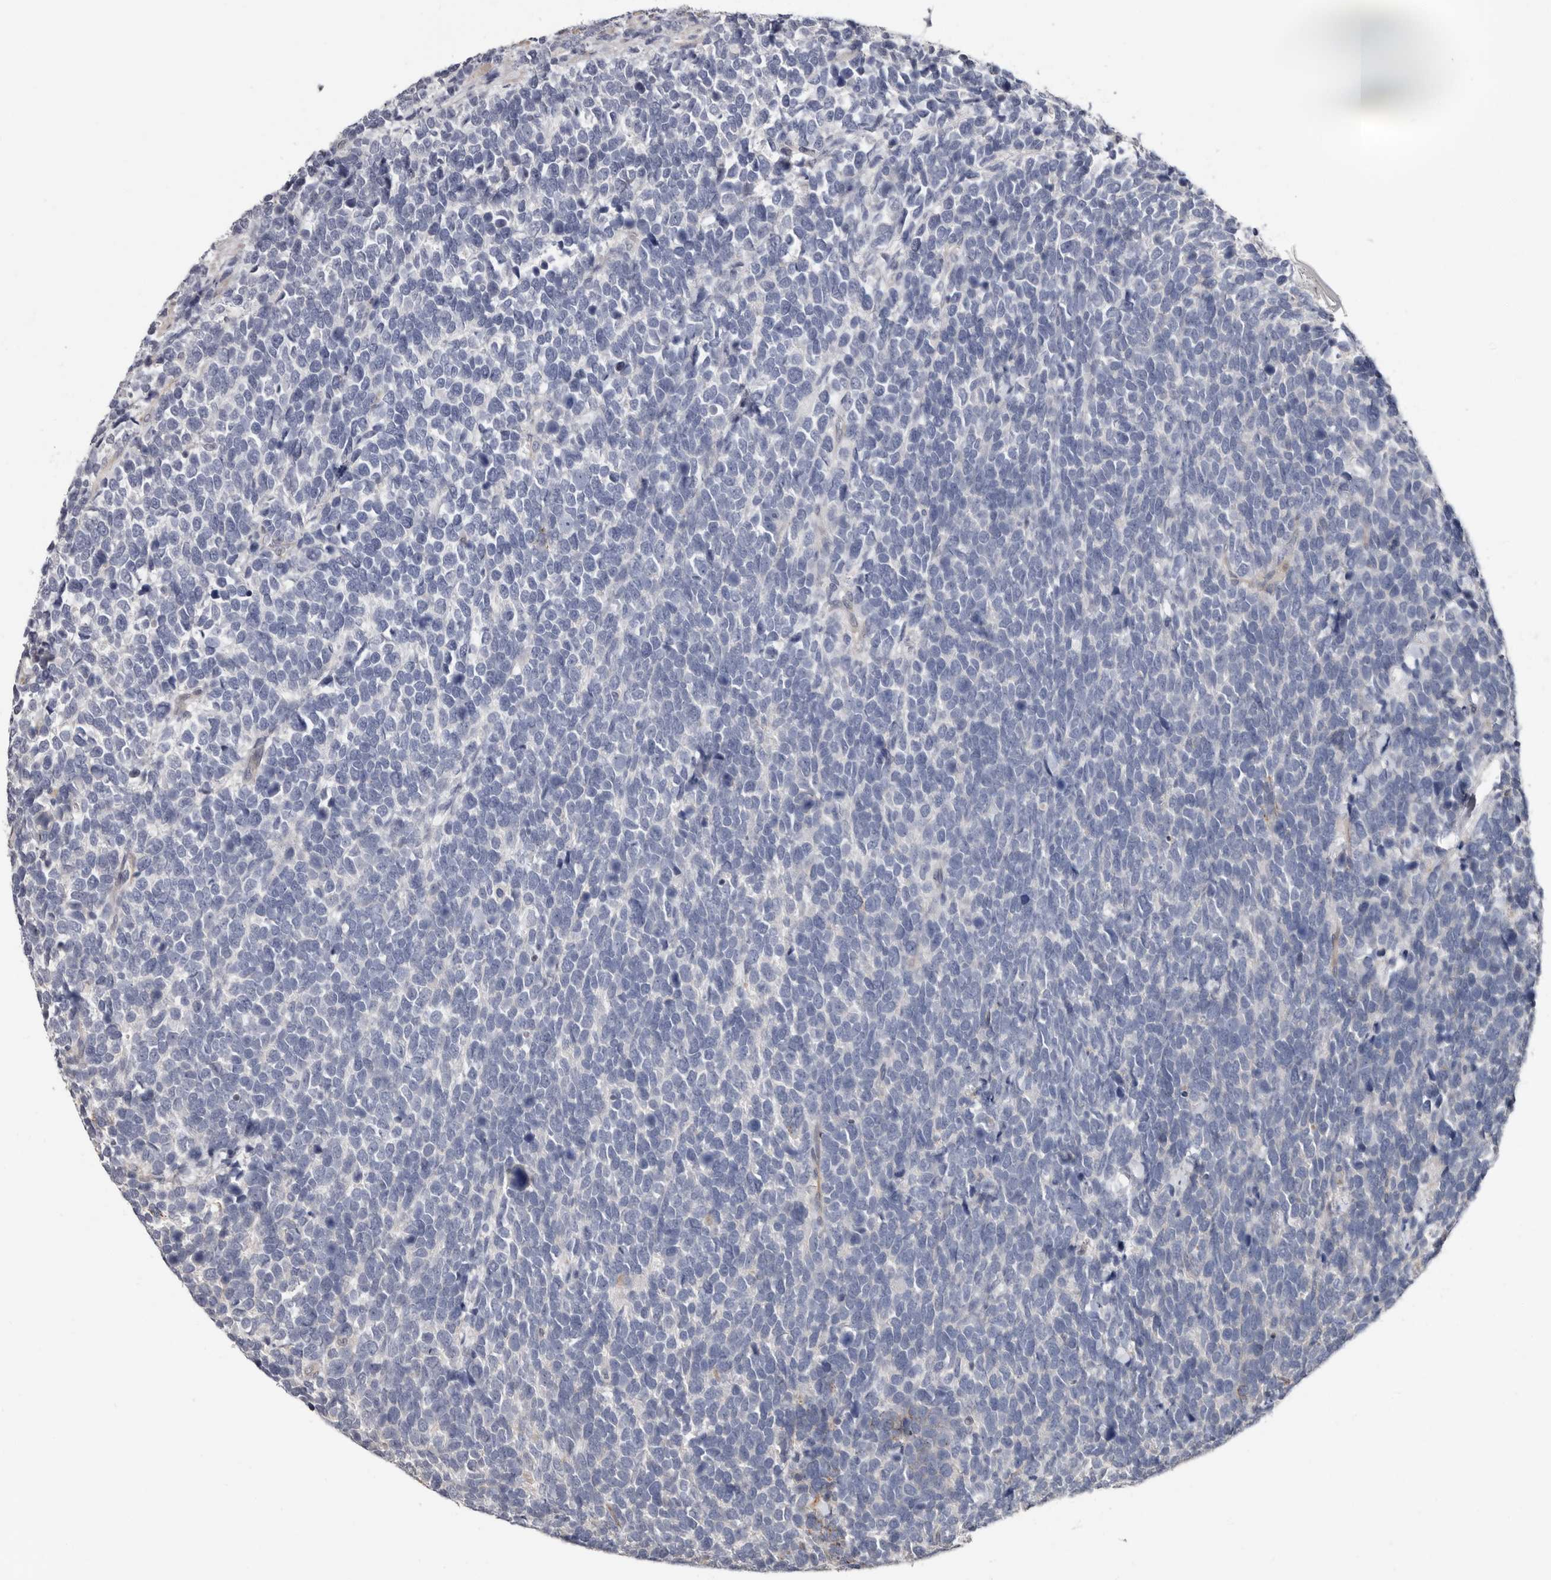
{"staining": {"intensity": "negative", "quantity": "none", "location": "none"}, "tissue": "urothelial cancer", "cell_type": "Tumor cells", "image_type": "cancer", "snomed": [{"axis": "morphology", "description": "Urothelial carcinoma, High grade"}, {"axis": "topography", "description": "Urinary bladder"}], "caption": "High magnification brightfield microscopy of urothelial carcinoma (high-grade) stained with DAB (3,3'-diaminobenzidine) (brown) and counterstained with hematoxylin (blue): tumor cells show no significant expression.", "gene": "MRPL18", "patient": {"sex": "female", "age": 82}}